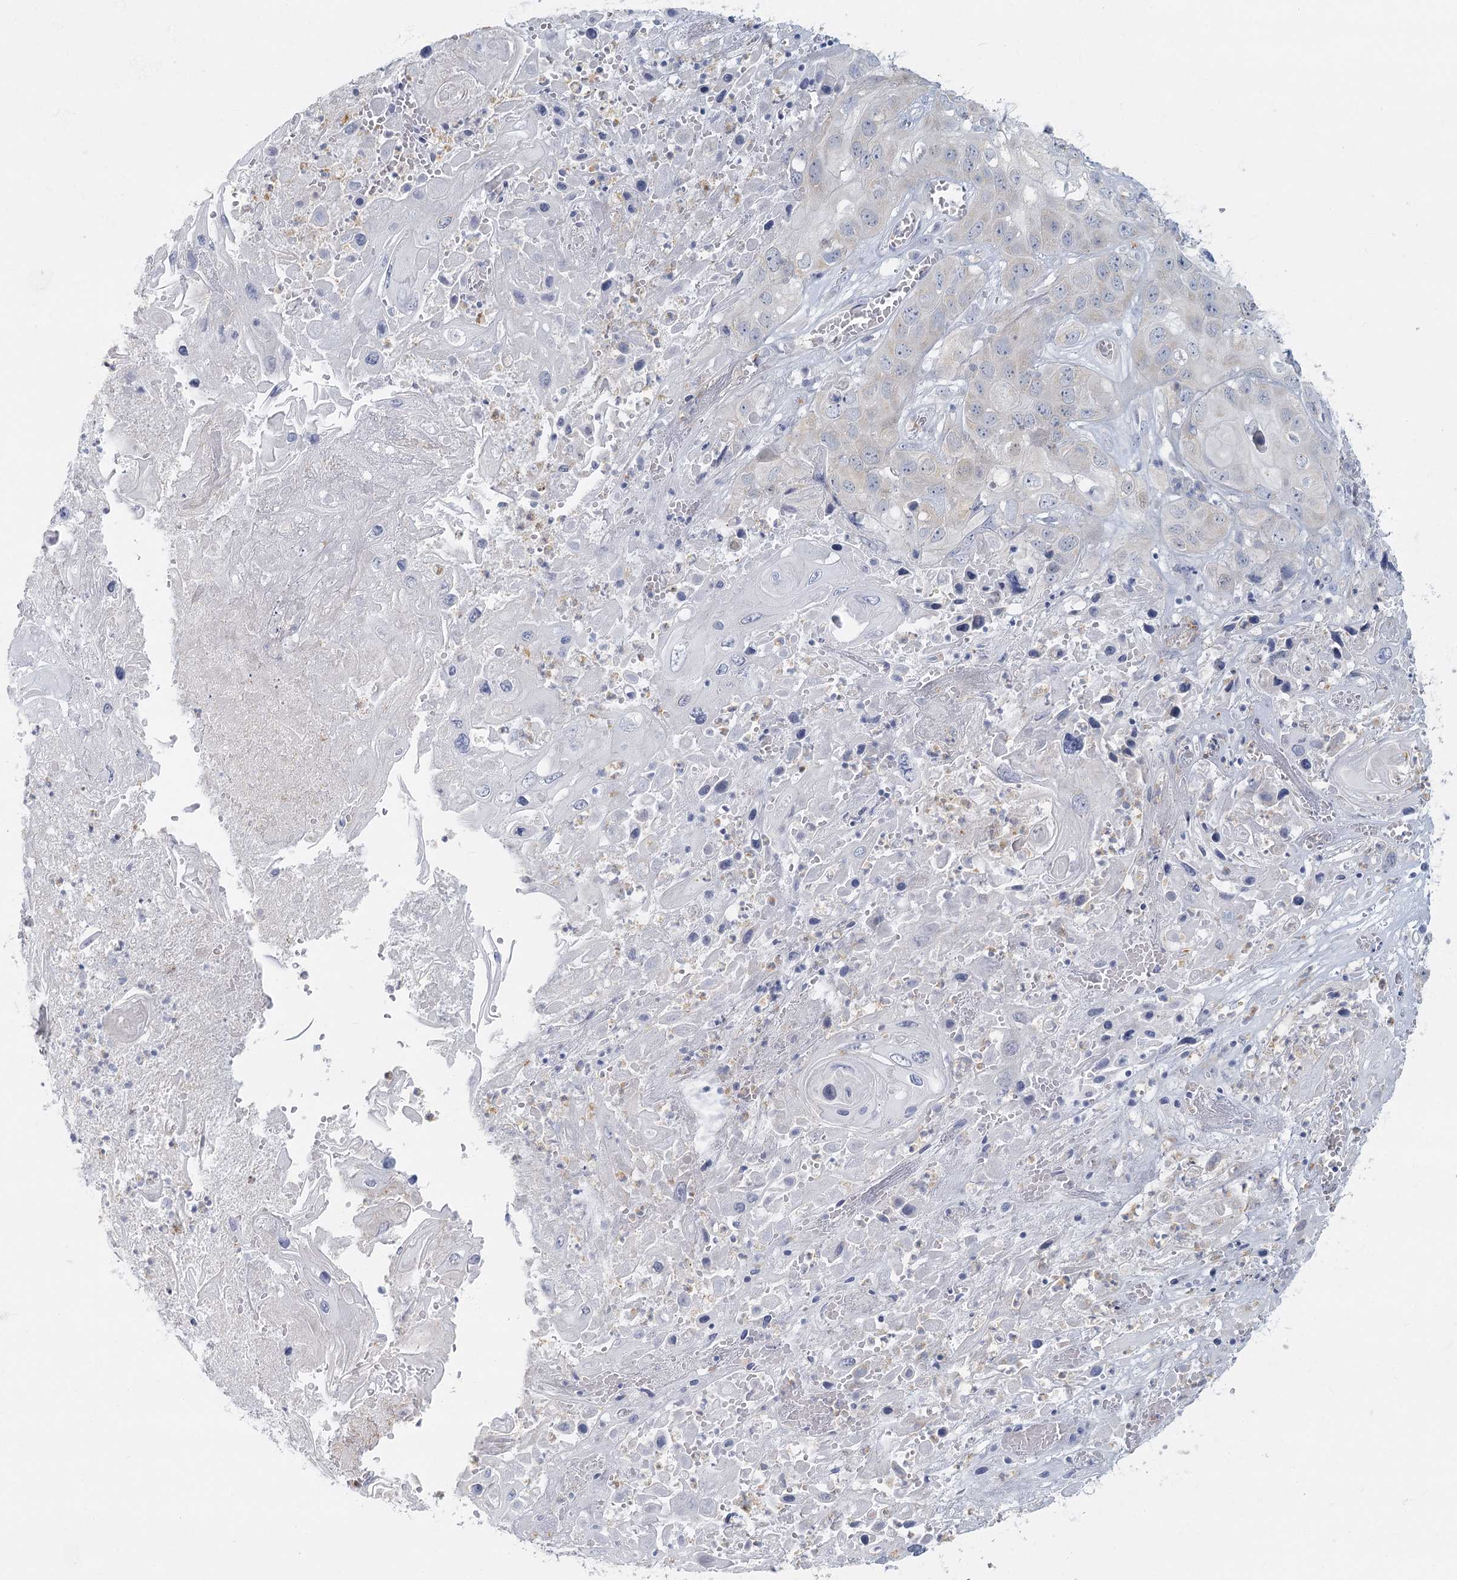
{"staining": {"intensity": "negative", "quantity": "none", "location": "none"}, "tissue": "skin cancer", "cell_type": "Tumor cells", "image_type": "cancer", "snomed": [{"axis": "morphology", "description": "Squamous cell carcinoma, NOS"}, {"axis": "topography", "description": "Skin"}], "caption": "Immunohistochemical staining of squamous cell carcinoma (skin) demonstrates no significant staining in tumor cells.", "gene": "FAM110C", "patient": {"sex": "male", "age": 55}}